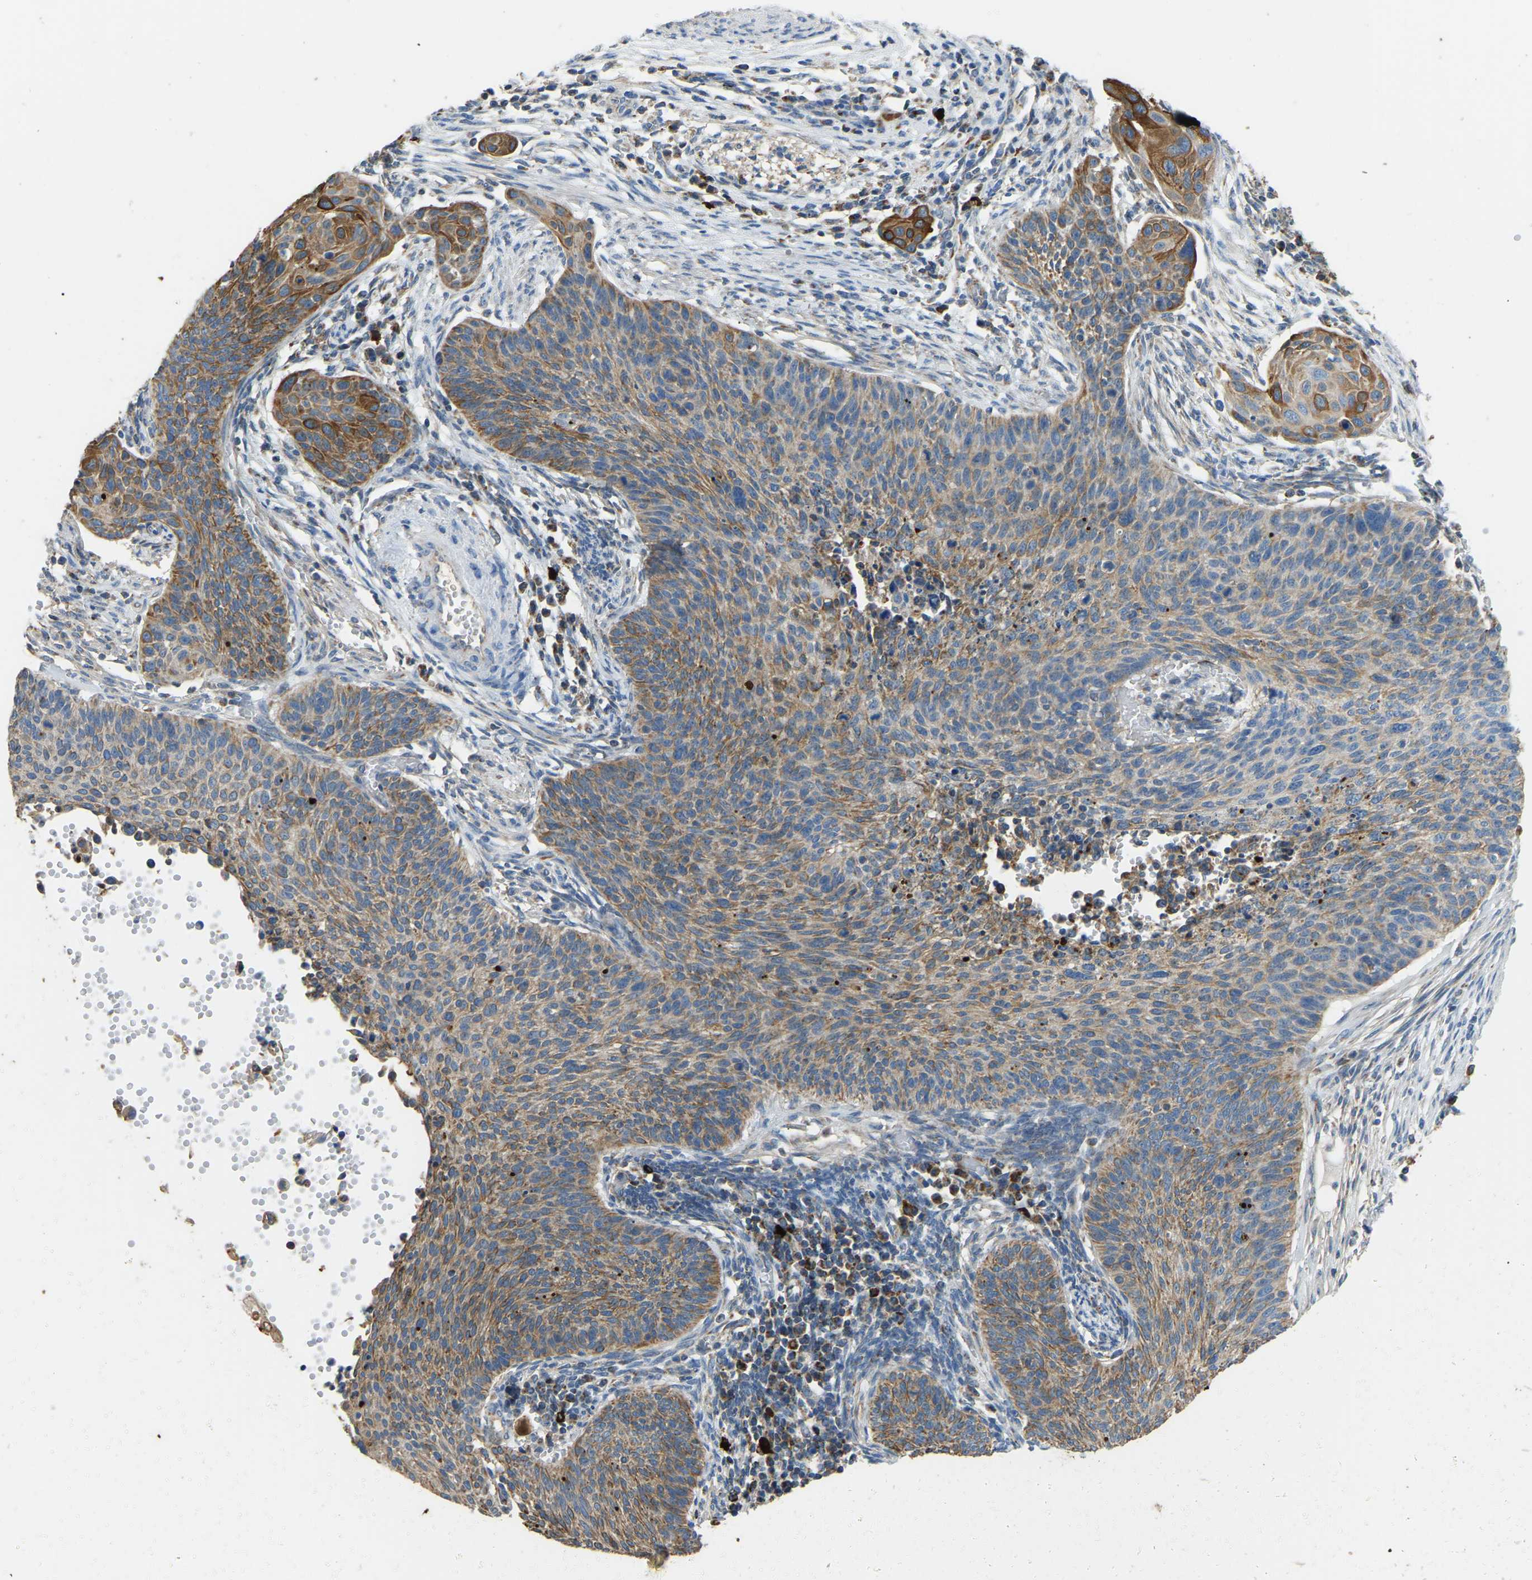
{"staining": {"intensity": "moderate", "quantity": "25%-75%", "location": "cytoplasmic/membranous"}, "tissue": "cervical cancer", "cell_type": "Tumor cells", "image_type": "cancer", "snomed": [{"axis": "morphology", "description": "Squamous cell carcinoma, NOS"}, {"axis": "topography", "description": "Cervix"}], "caption": "This photomicrograph demonstrates cervical squamous cell carcinoma stained with IHC to label a protein in brown. The cytoplasmic/membranous of tumor cells show moderate positivity for the protein. Nuclei are counter-stained blue.", "gene": "ZNF200", "patient": {"sex": "female", "age": 70}}